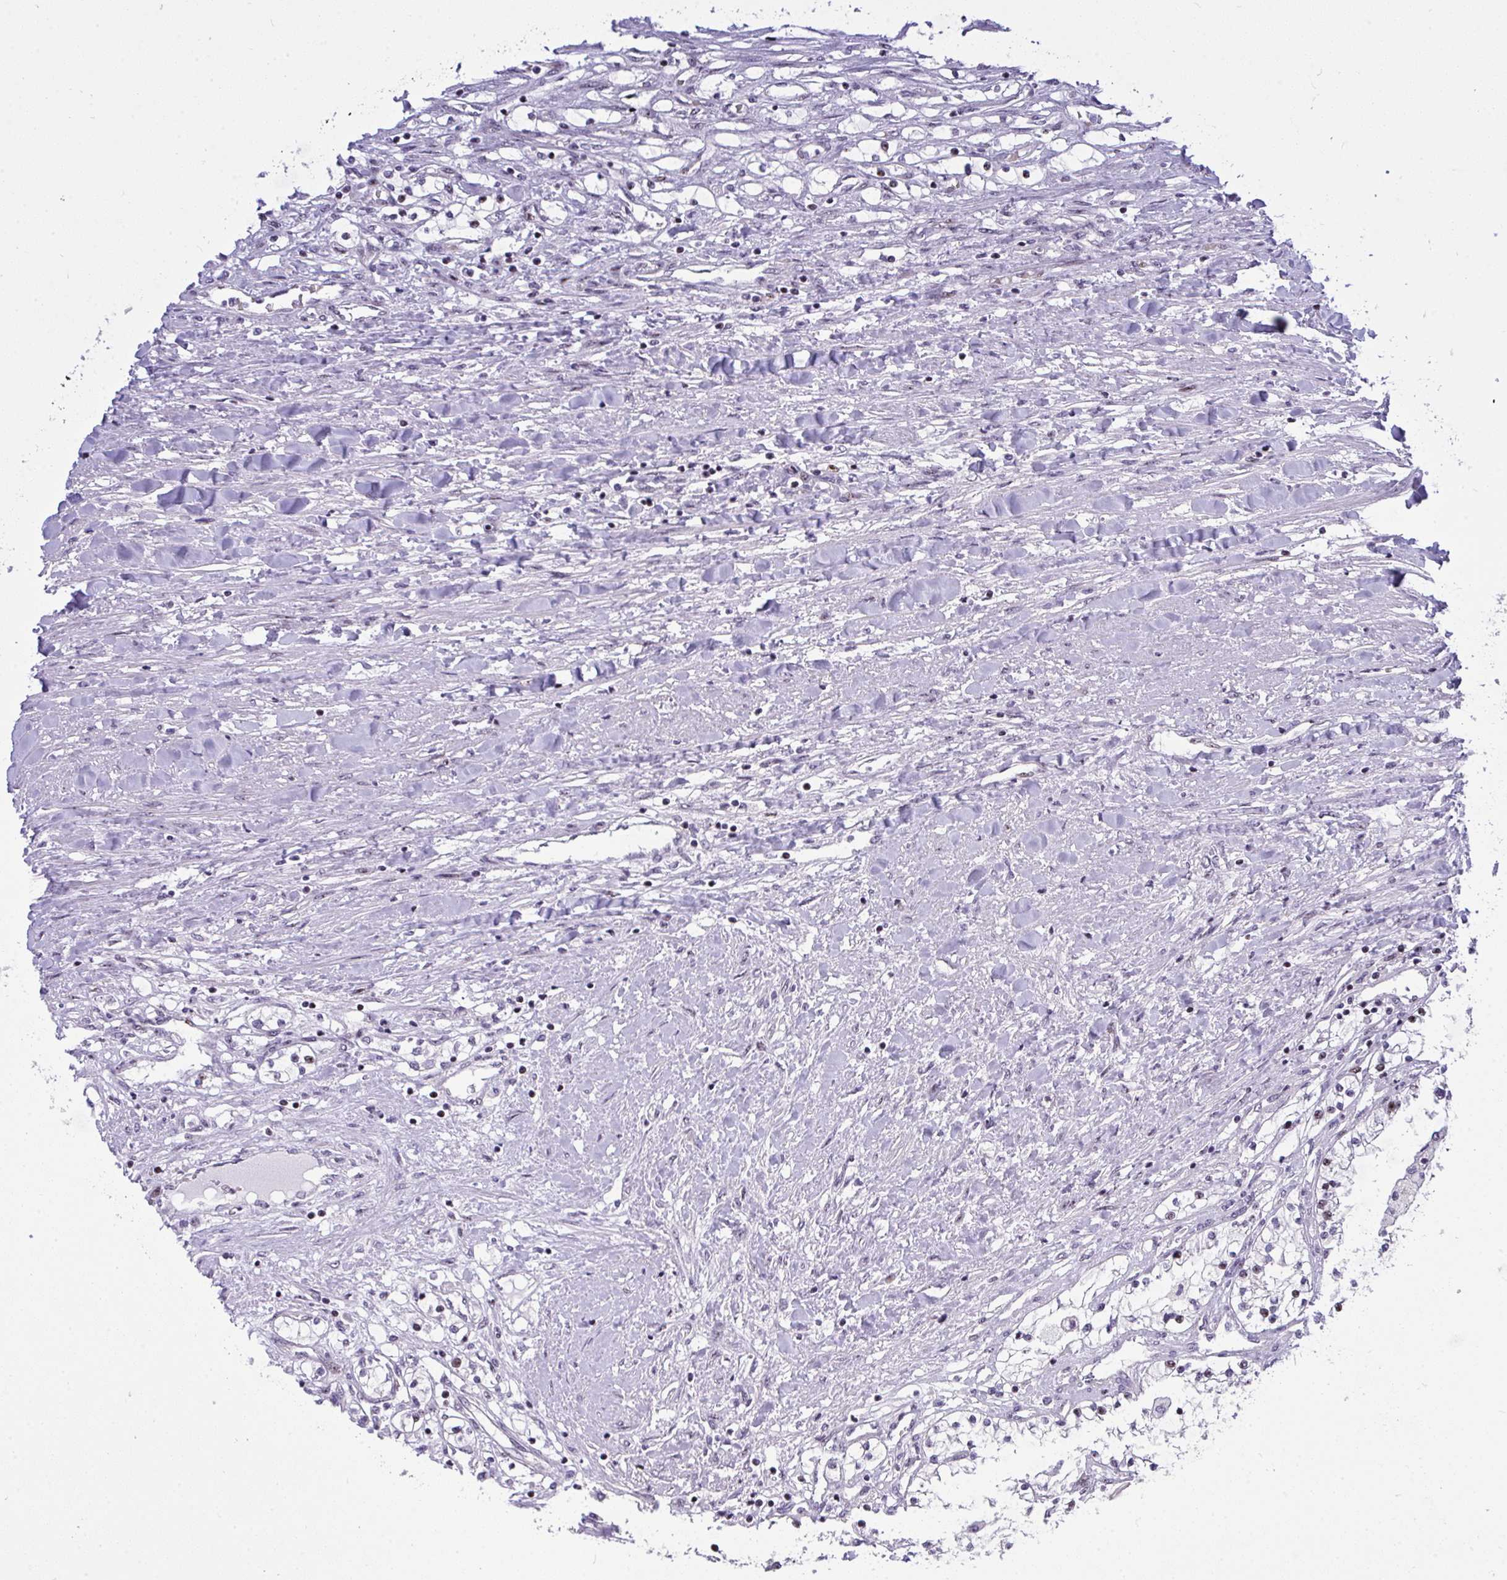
{"staining": {"intensity": "negative", "quantity": "none", "location": "none"}, "tissue": "renal cancer", "cell_type": "Tumor cells", "image_type": "cancer", "snomed": [{"axis": "morphology", "description": "Adenocarcinoma, NOS"}, {"axis": "topography", "description": "Kidney"}], "caption": "Immunohistochemistry (IHC) of renal cancer (adenocarcinoma) reveals no expression in tumor cells.", "gene": "PLPPR3", "patient": {"sex": "male", "age": 68}}